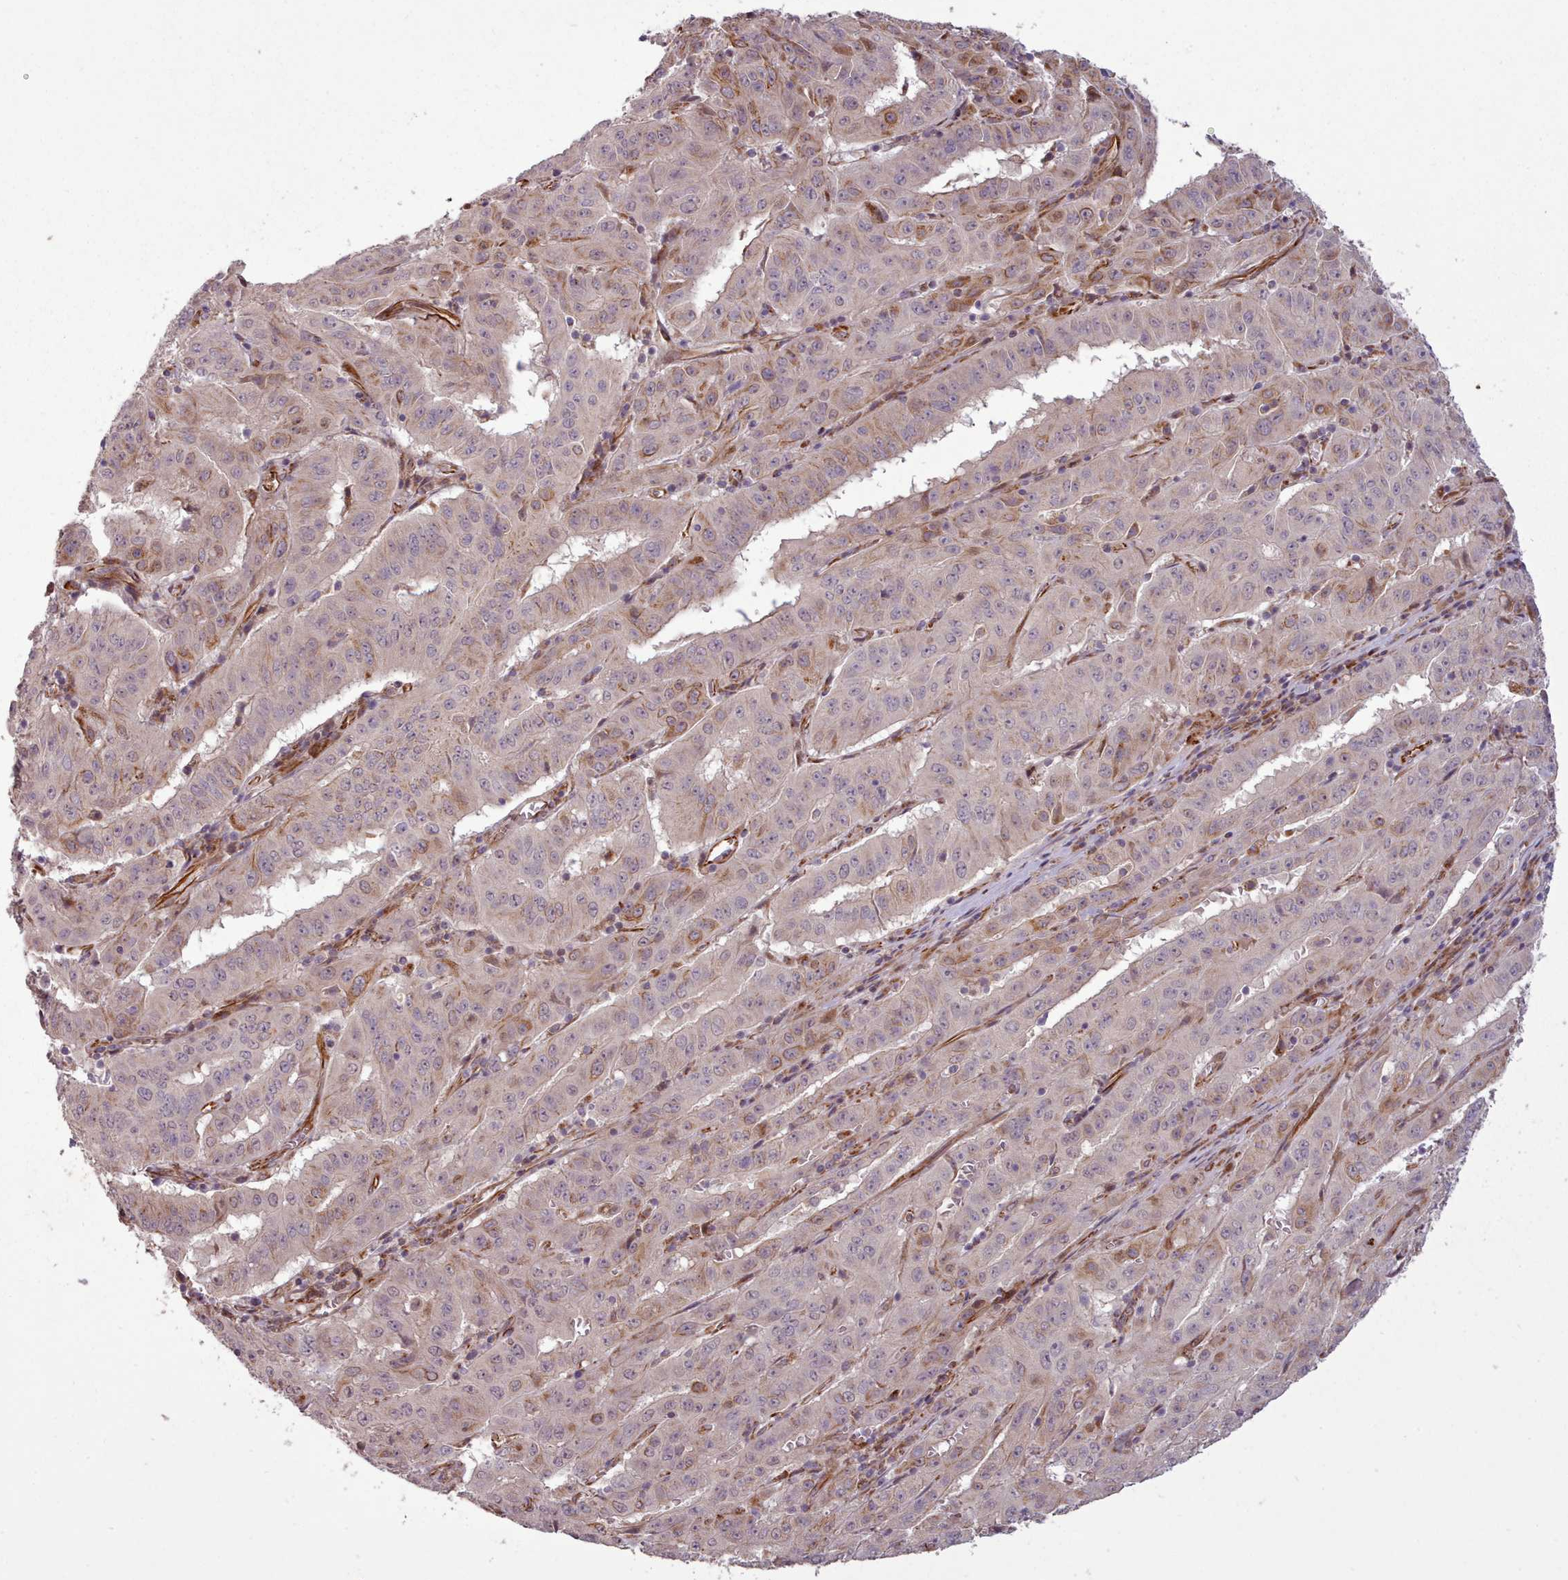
{"staining": {"intensity": "moderate", "quantity": "25%-75%", "location": "cytoplasmic/membranous"}, "tissue": "pancreatic cancer", "cell_type": "Tumor cells", "image_type": "cancer", "snomed": [{"axis": "morphology", "description": "Adenocarcinoma, NOS"}, {"axis": "topography", "description": "Pancreas"}], "caption": "High-magnification brightfield microscopy of pancreatic adenocarcinoma stained with DAB (brown) and counterstained with hematoxylin (blue). tumor cells exhibit moderate cytoplasmic/membranous expression is present in approximately25%-75% of cells. The protein is stained brown, and the nuclei are stained in blue (DAB (3,3'-diaminobenzidine) IHC with brightfield microscopy, high magnification).", "gene": "GBGT1", "patient": {"sex": "male", "age": 63}}